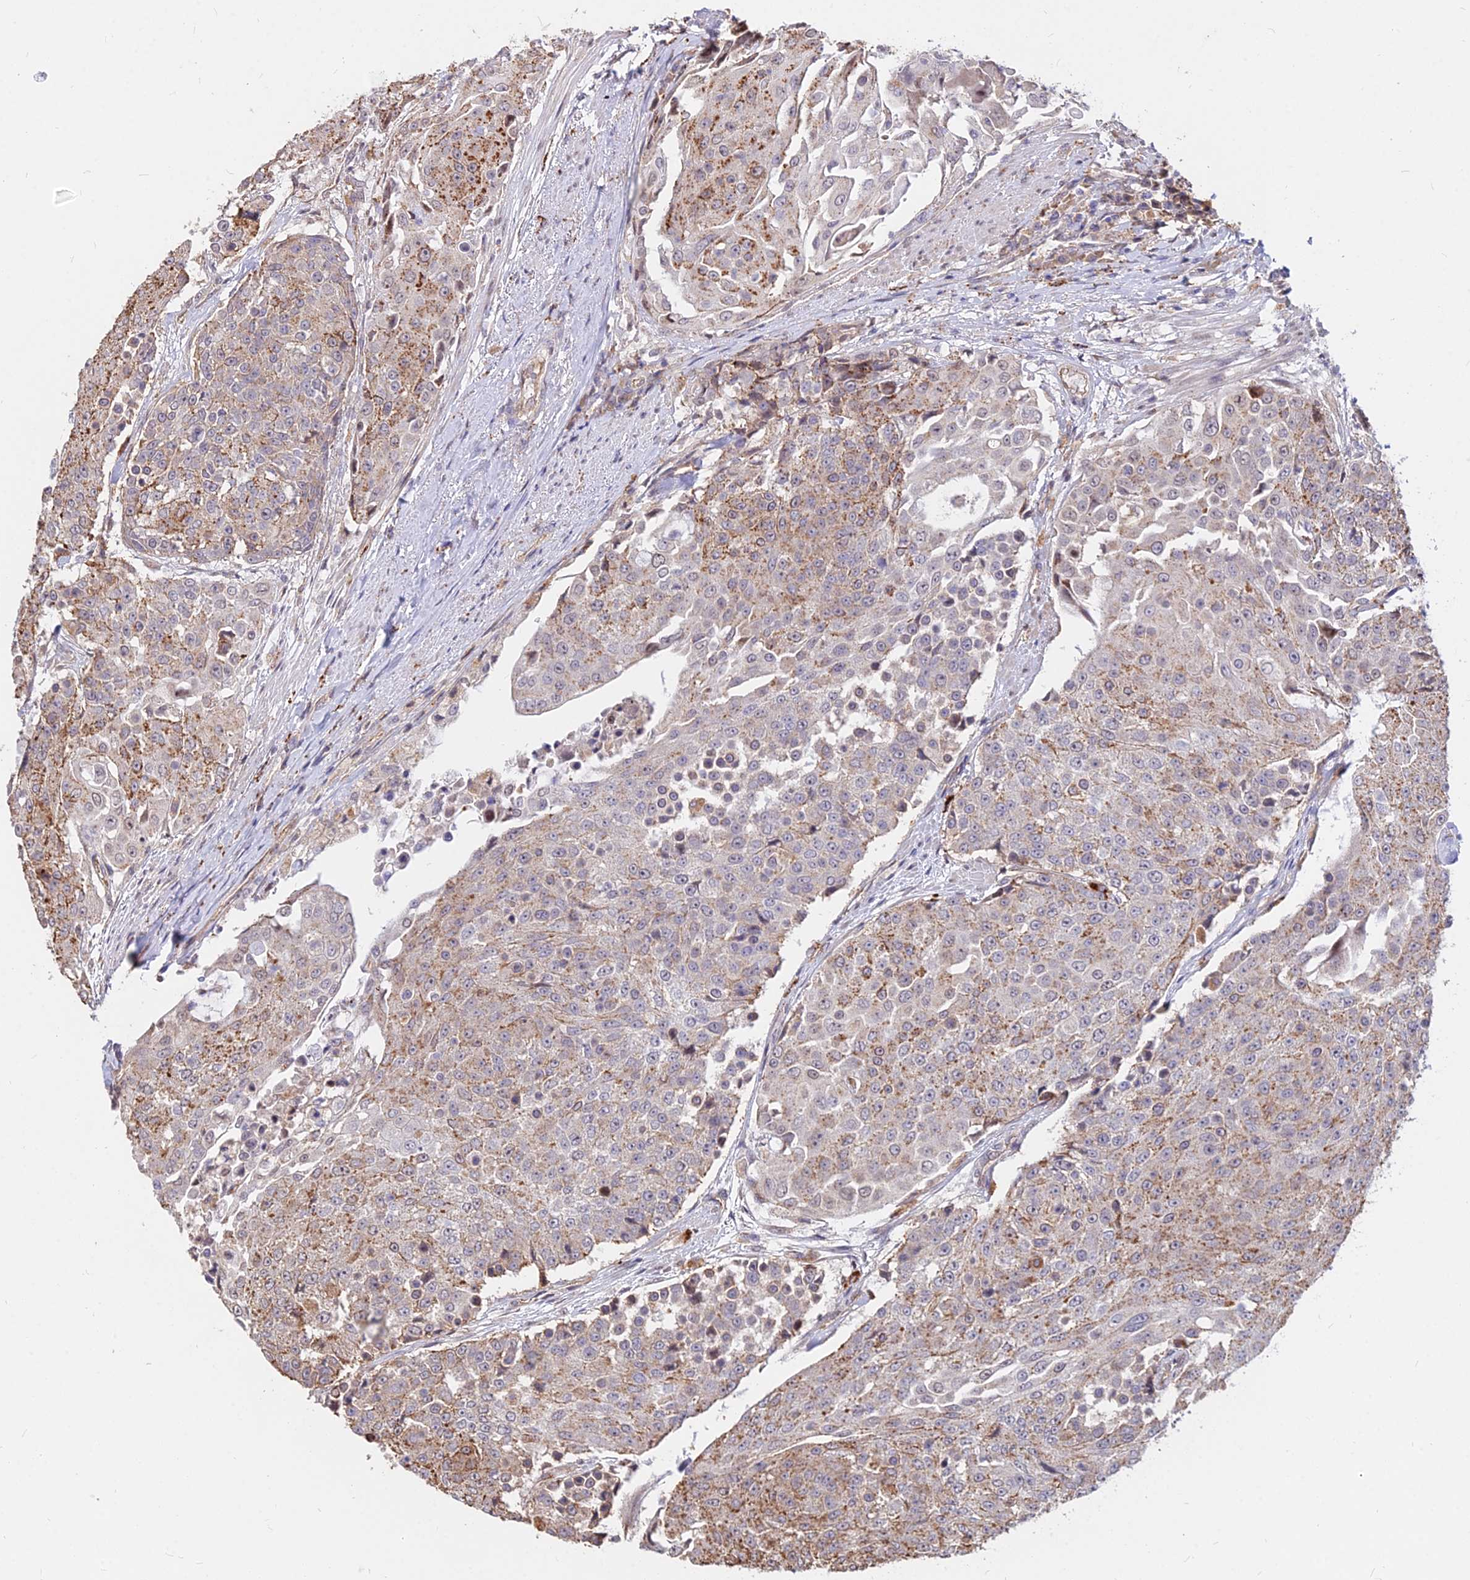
{"staining": {"intensity": "moderate", "quantity": "25%-75%", "location": "cytoplasmic/membranous"}, "tissue": "urothelial cancer", "cell_type": "Tumor cells", "image_type": "cancer", "snomed": [{"axis": "morphology", "description": "Urothelial carcinoma, High grade"}, {"axis": "topography", "description": "Urinary bladder"}], "caption": "A brown stain shows moderate cytoplasmic/membranous staining of a protein in human urothelial cancer tumor cells.", "gene": "C11orf68", "patient": {"sex": "female", "age": 63}}